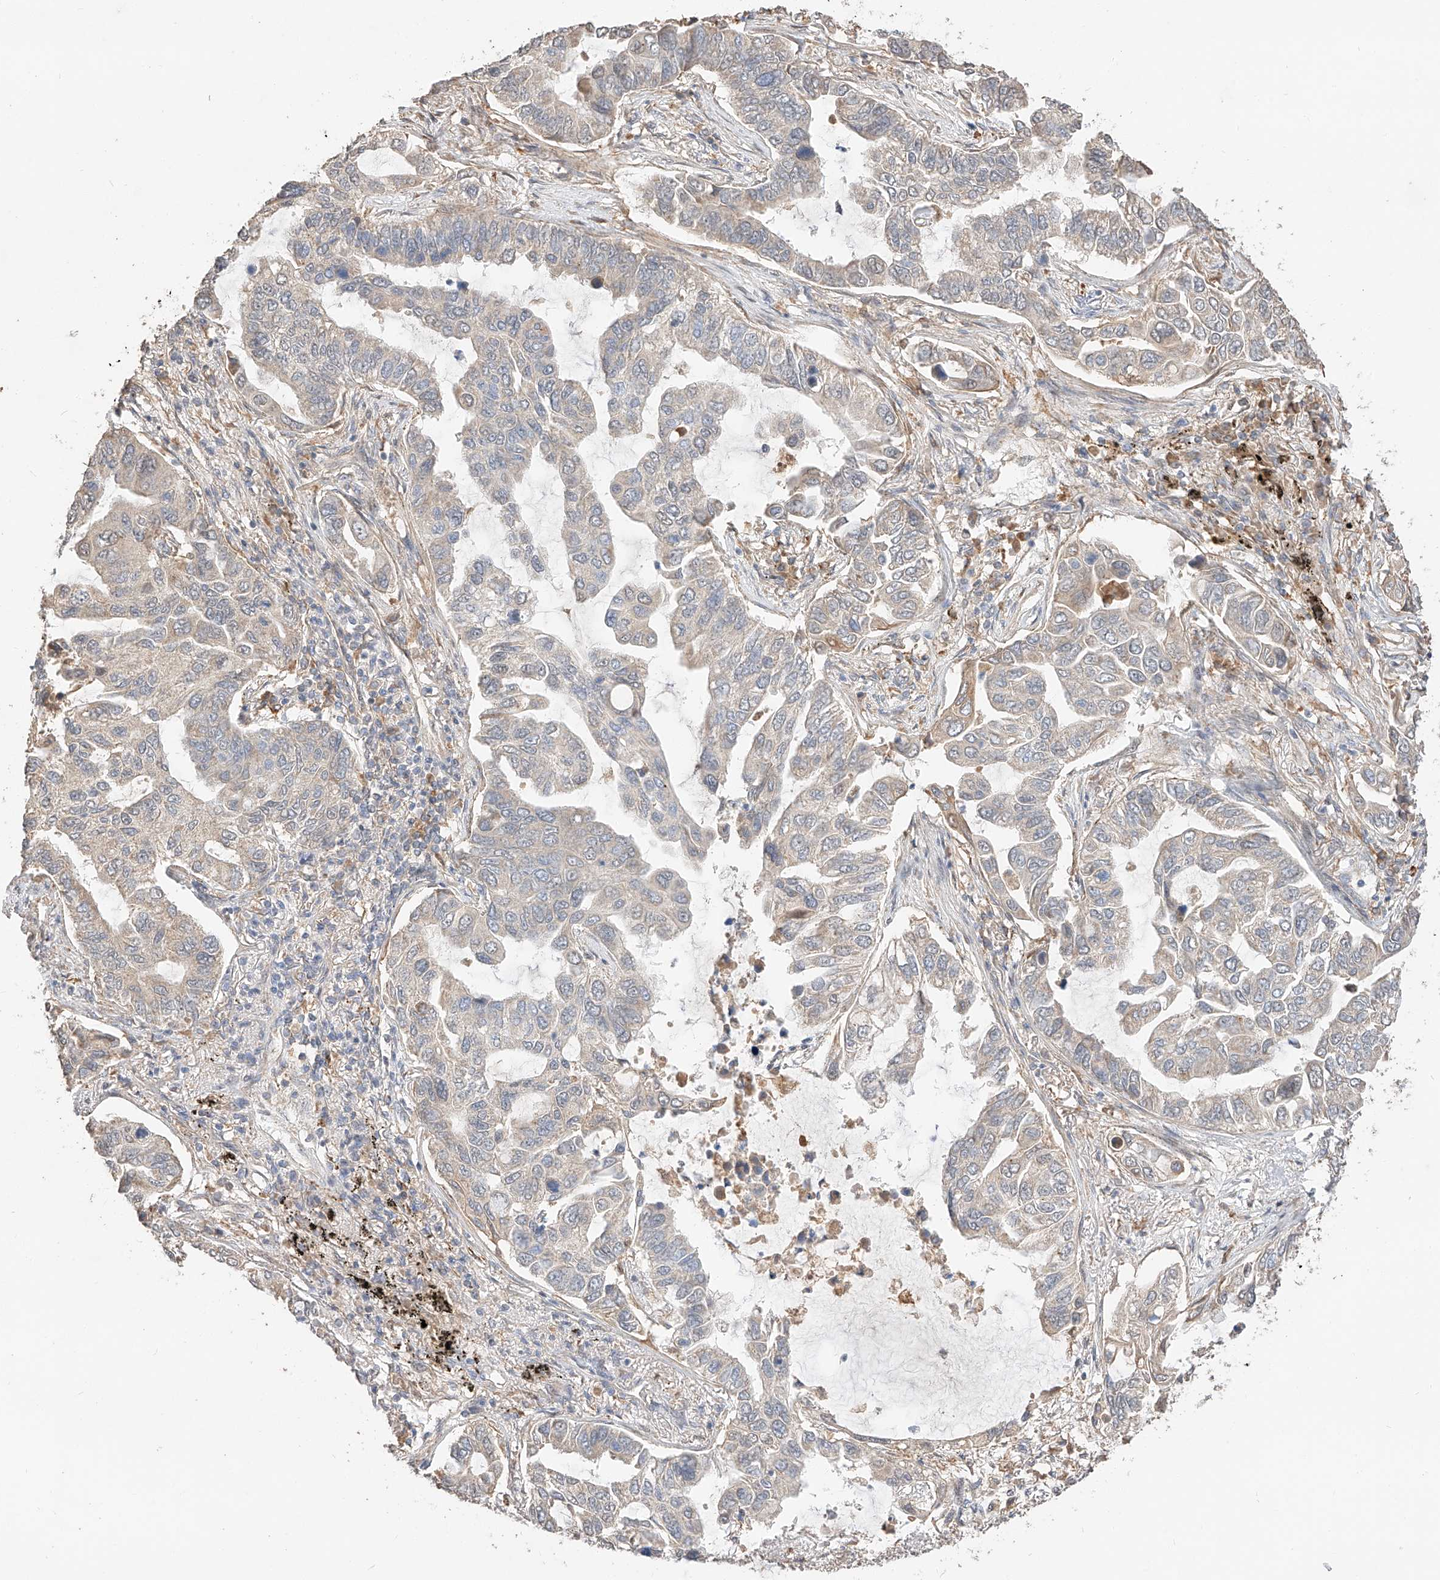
{"staining": {"intensity": "negative", "quantity": "none", "location": "none"}, "tissue": "lung cancer", "cell_type": "Tumor cells", "image_type": "cancer", "snomed": [{"axis": "morphology", "description": "Adenocarcinoma, NOS"}, {"axis": "topography", "description": "Lung"}], "caption": "There is no significant expression in tumor cells of lung cancer (adenocarcinoma).", "gene": "SUSD6", "patient": {"sex": "male", "age": 64}}